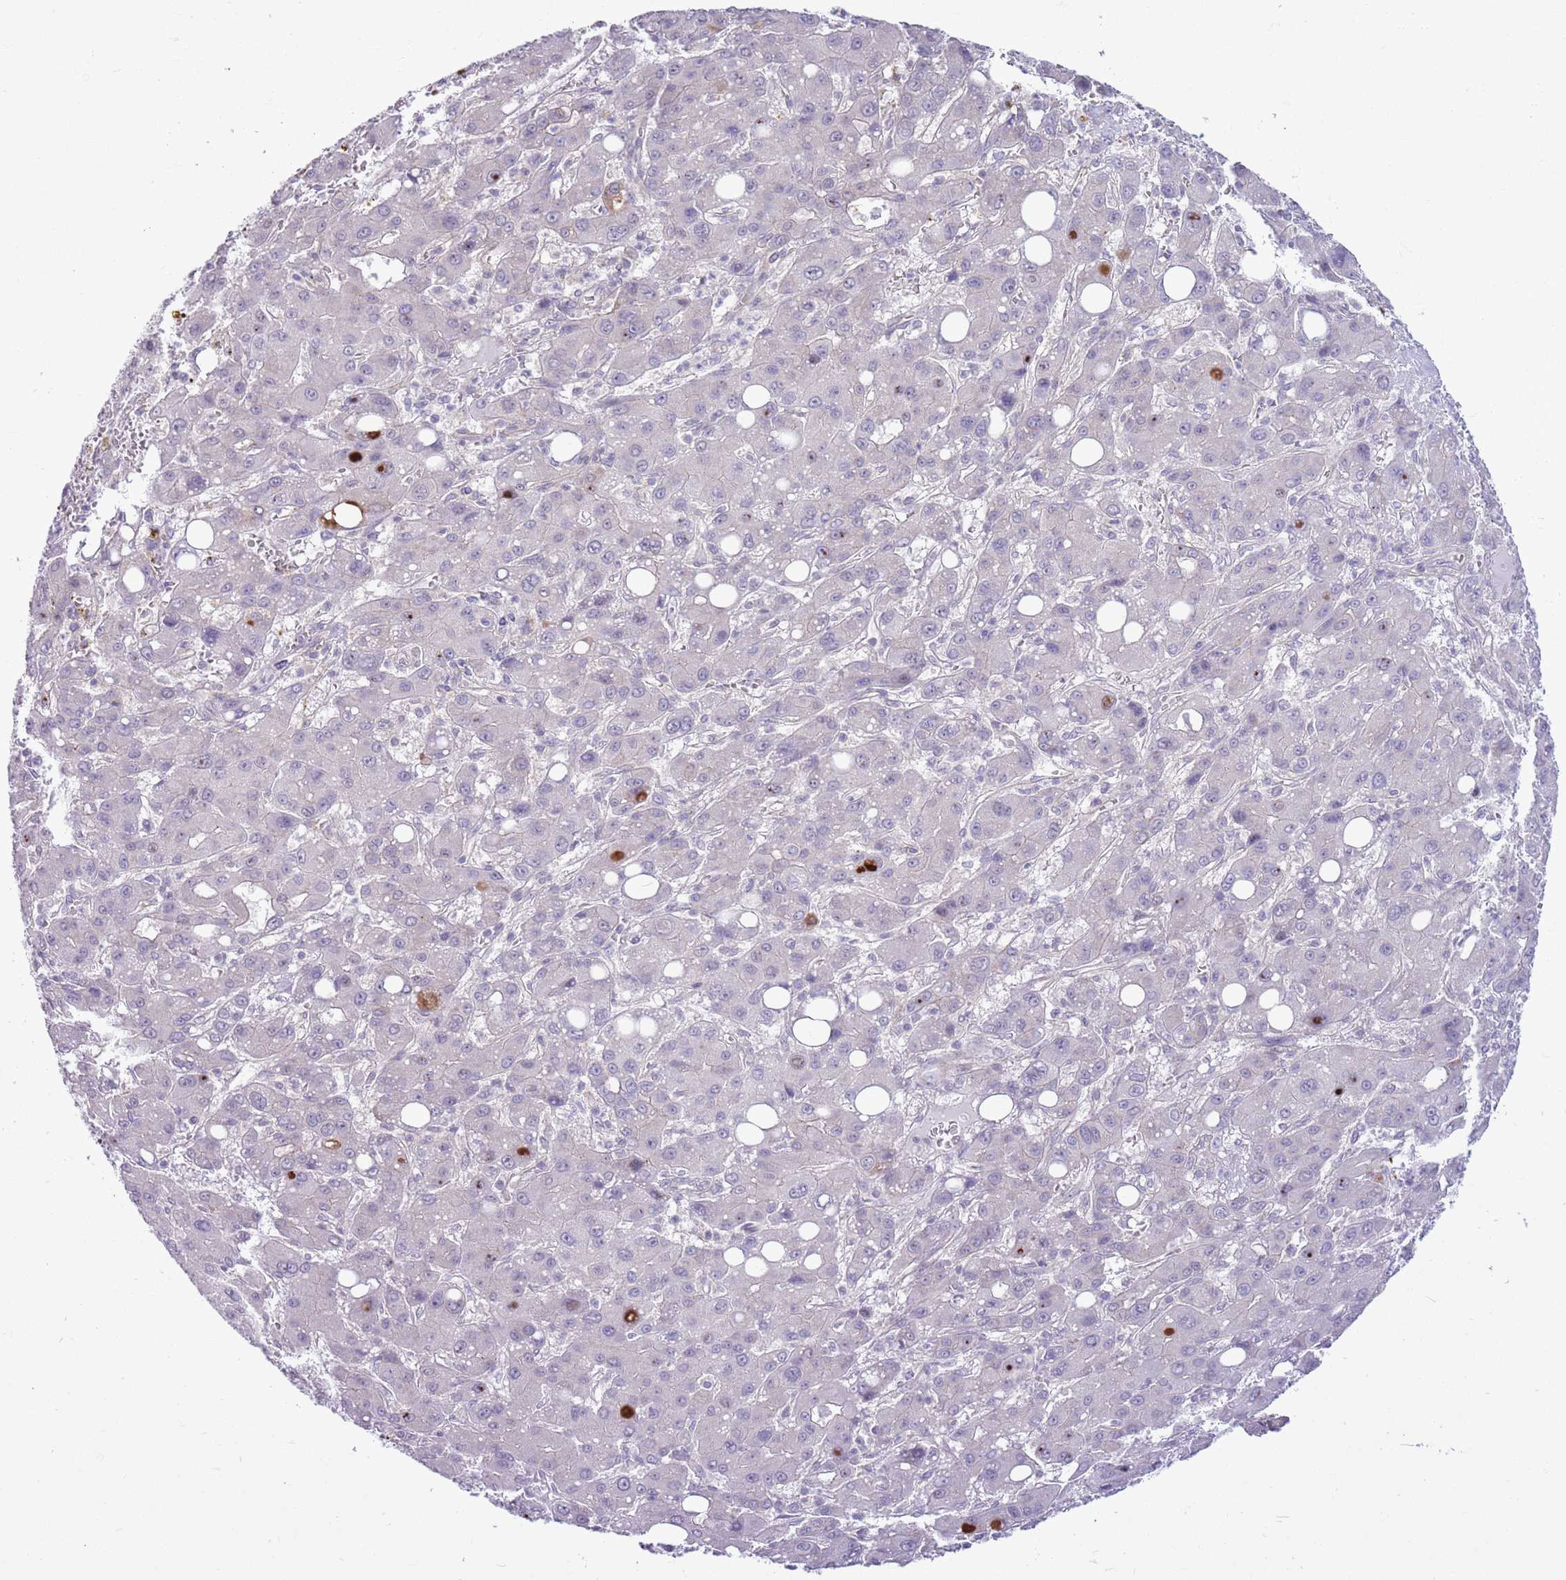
{"staining": {"intensity": "negative", "quantity": "none", "location": "none"}, "tissue": "liver cancer", "cell_type": "Tumor cells", "image_type": "cancer", "snomed": [{"axis": "morphology", "description": "Carcinoma, Hepatocellular, NOS"}, {"axis": "topography", "description": "Liver"}], "caption": "Image shows no protein staining in tumor cells of hepatocellular carcinoma (liver) tissue.", "gene": "PARP8", "patient": {"sex": "male", "age": 55}}